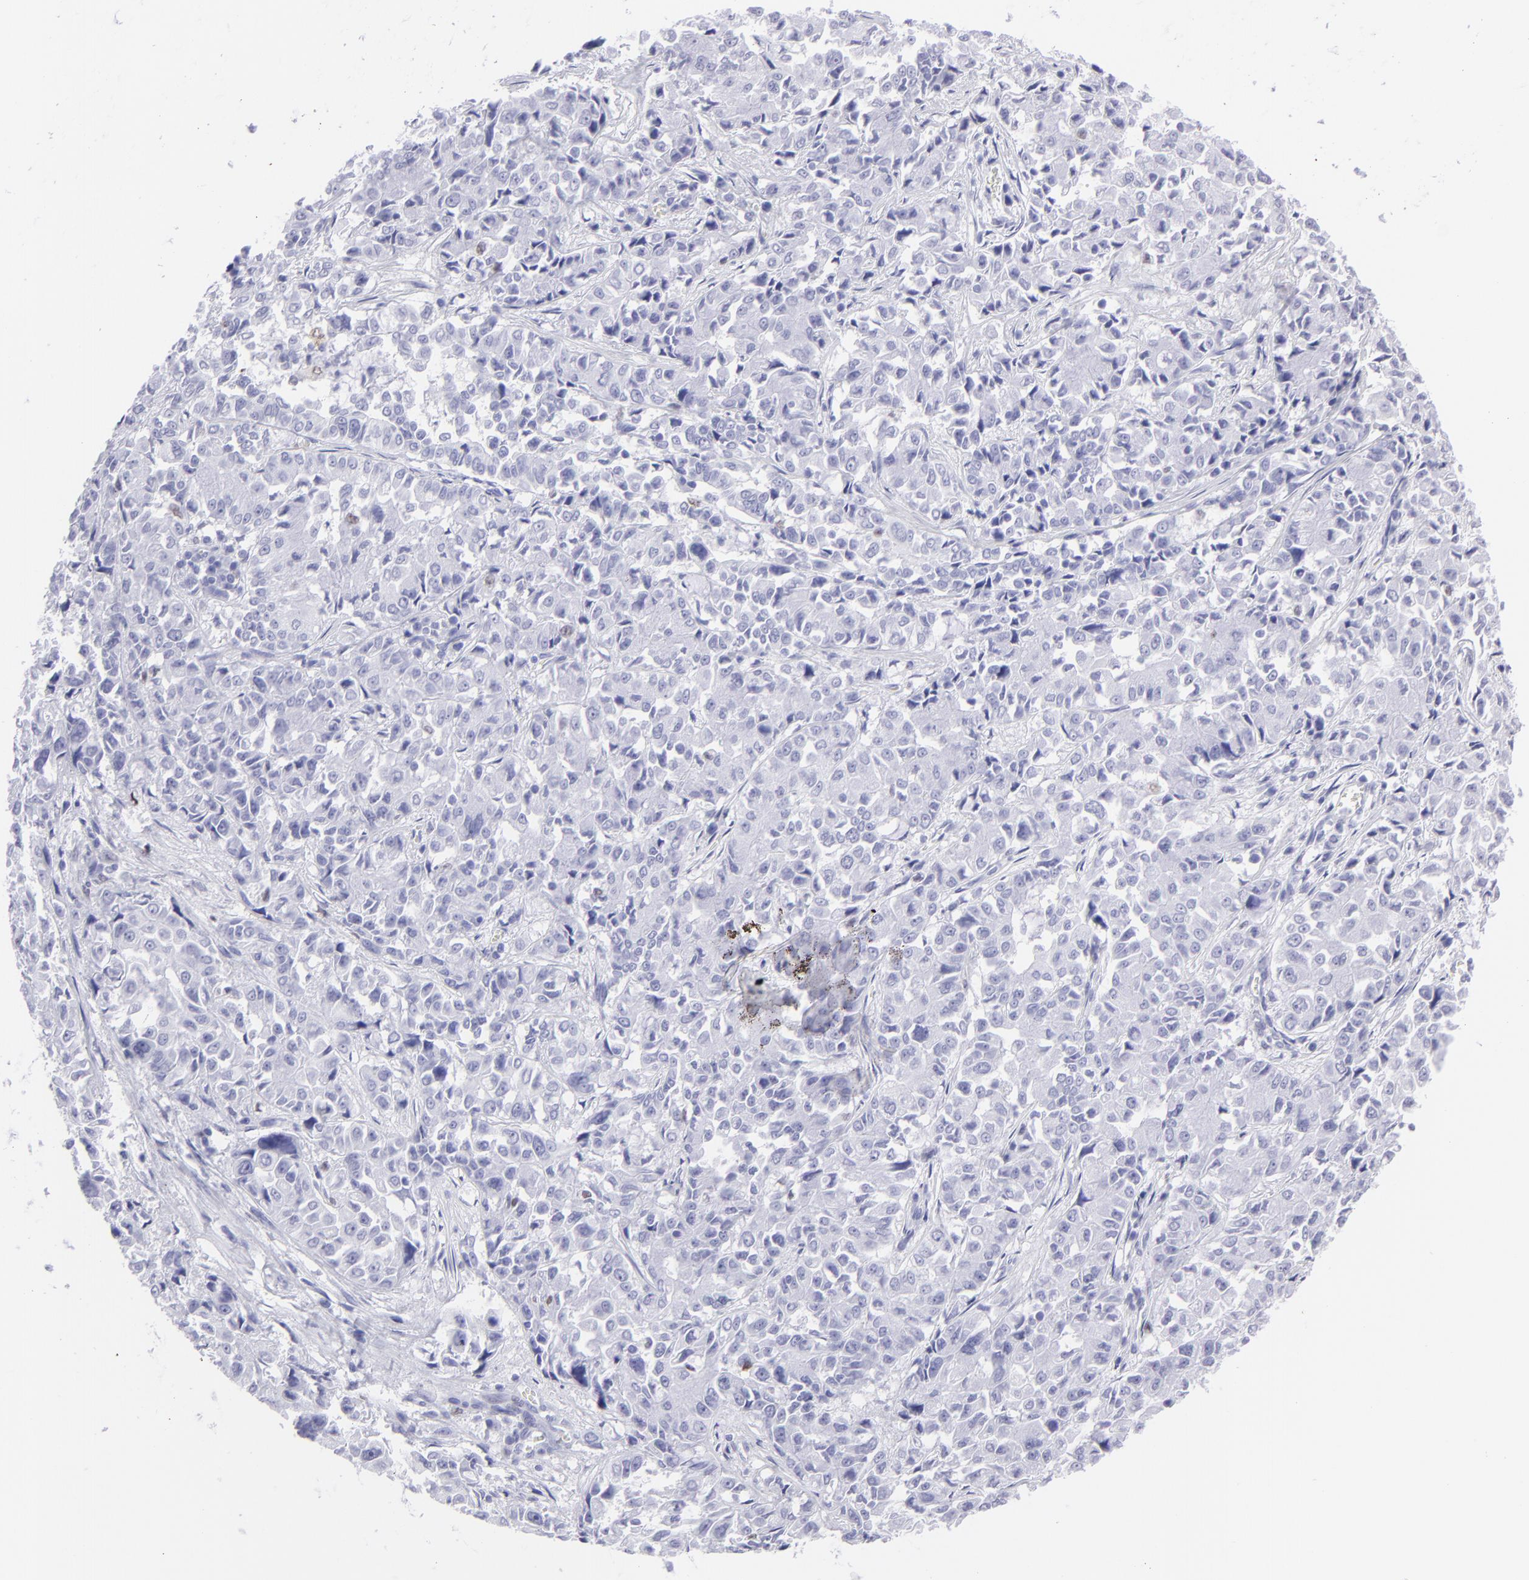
{"staining": {"intensity": "negative", "quantity": "none", "location": "none"}, "tissue": "pancreatic cancer", "cell_type": "Tumor cells", "image_type": "cancer", "snomed": [{"axis": "morphology", "description": "Adenocarcinoma, NOS"}, {"axis": "topography", "description": "Pancreas"}], "caption": "Micrograph shows no significant protein expression in tumor cells of pancreatic adenocarcinoma. The staining is performed using DAB (3,3'-diaminobenzidine) brown chromogen with nuclei counter-stained in using hematoxylin.", "gene": "MITF", "patient": {"sex": "female", "age": 52}}